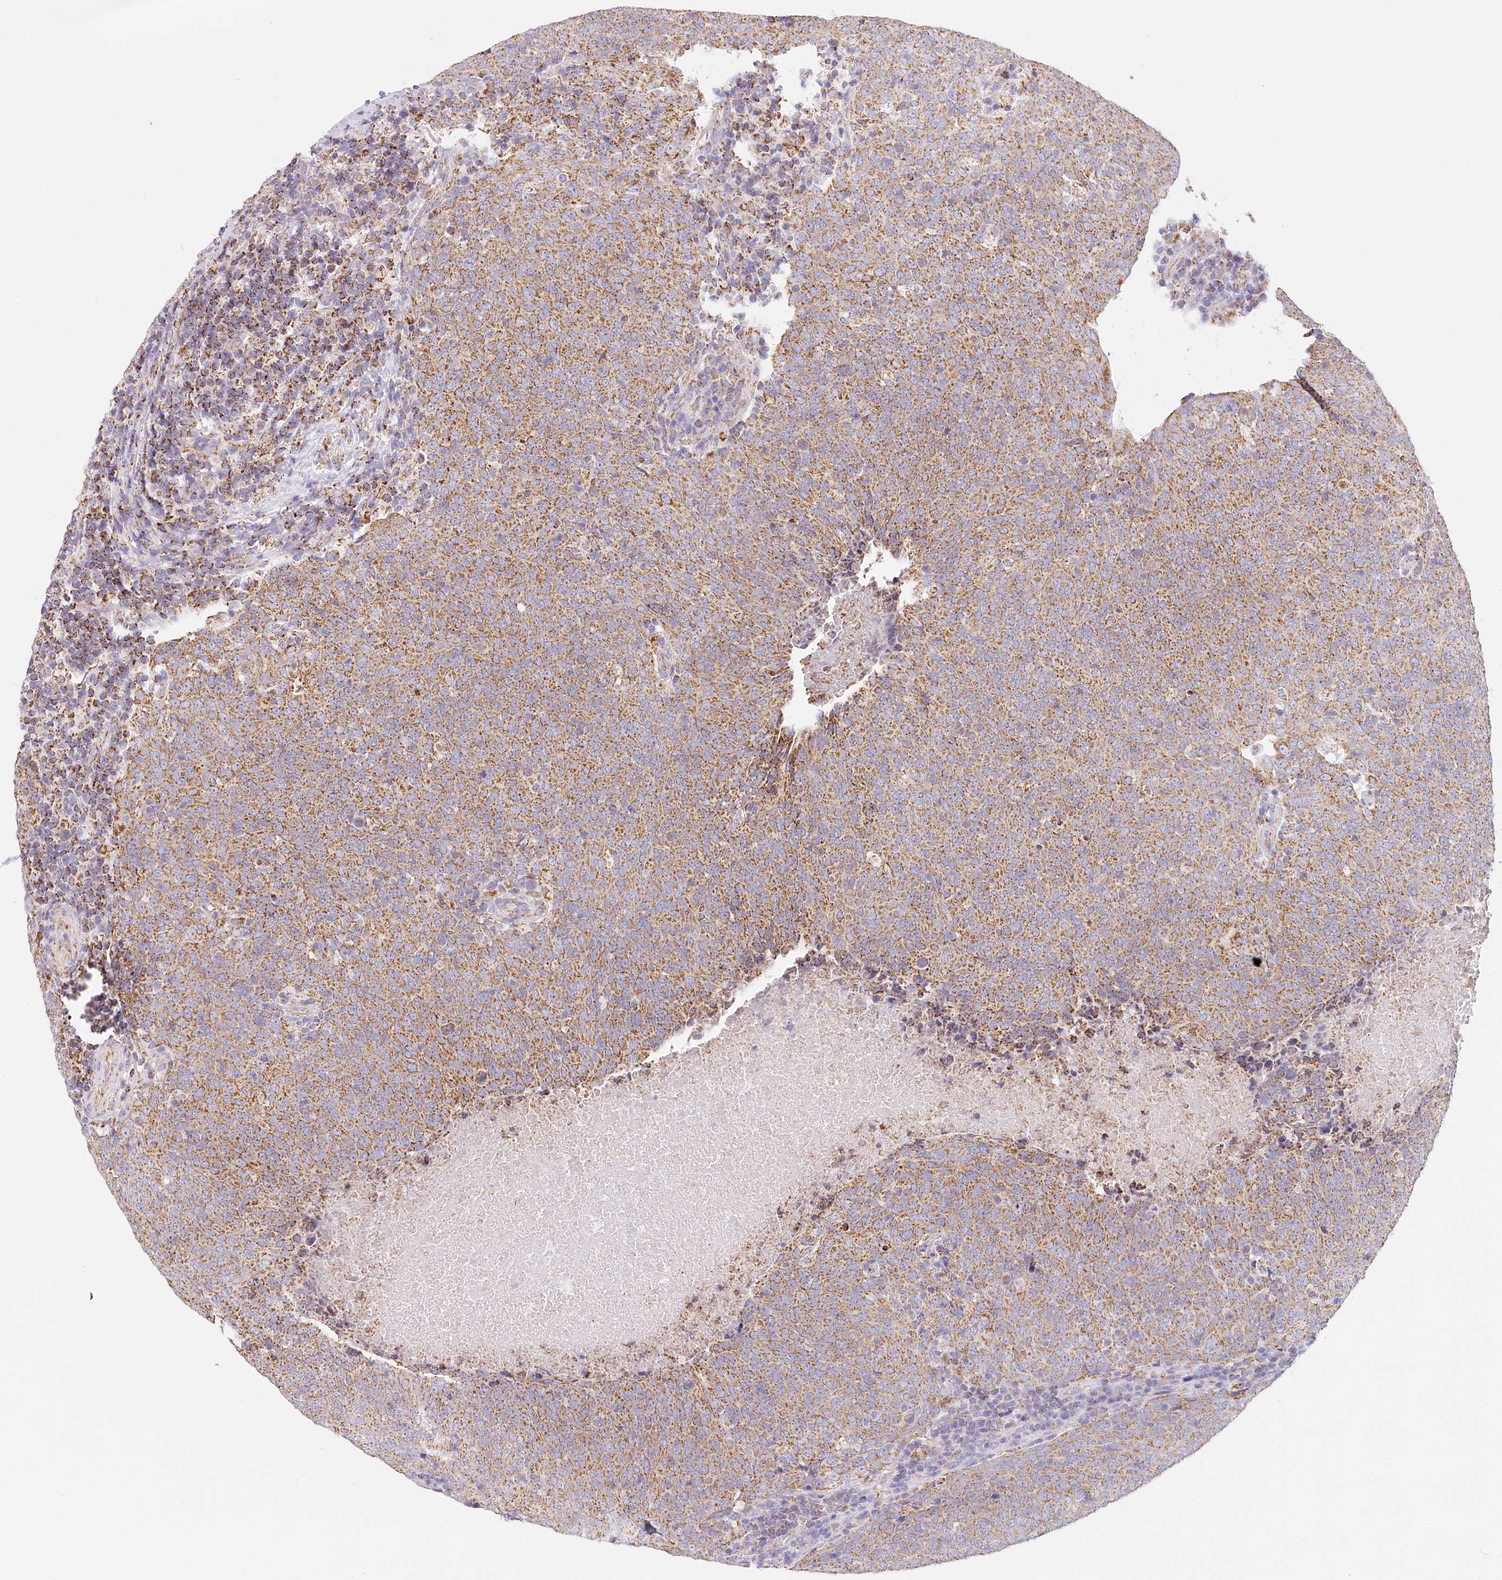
{"staining": {"intensity": "moderate", "quantity": ">75%", "location": "cytoplasmic/membranous"}, "tissue": "head and neck cancer", "cell_type": "Tumor cells", "image_type": "cancer", "snomed": [{"axis": "morphology", "description": "Squamous cell carcinoma, NOS"}, {"axis": "morphology", "description": "Squamous cell carcinoma, metastatic, NOS"}, {"axis": "topography", "description": "Lymph node"}, {"axis": "topography", "description": "Head-Neck"}], "caption": "Head and neck cancer (squamous cell carcinoma) was stained to show a protein in brown. There is medium levels of moderate cytoplasmic/membranous expression in about >75% of tumor cells.", "gene": "LSS", "patient": {"sex": "male", "age": 62}}